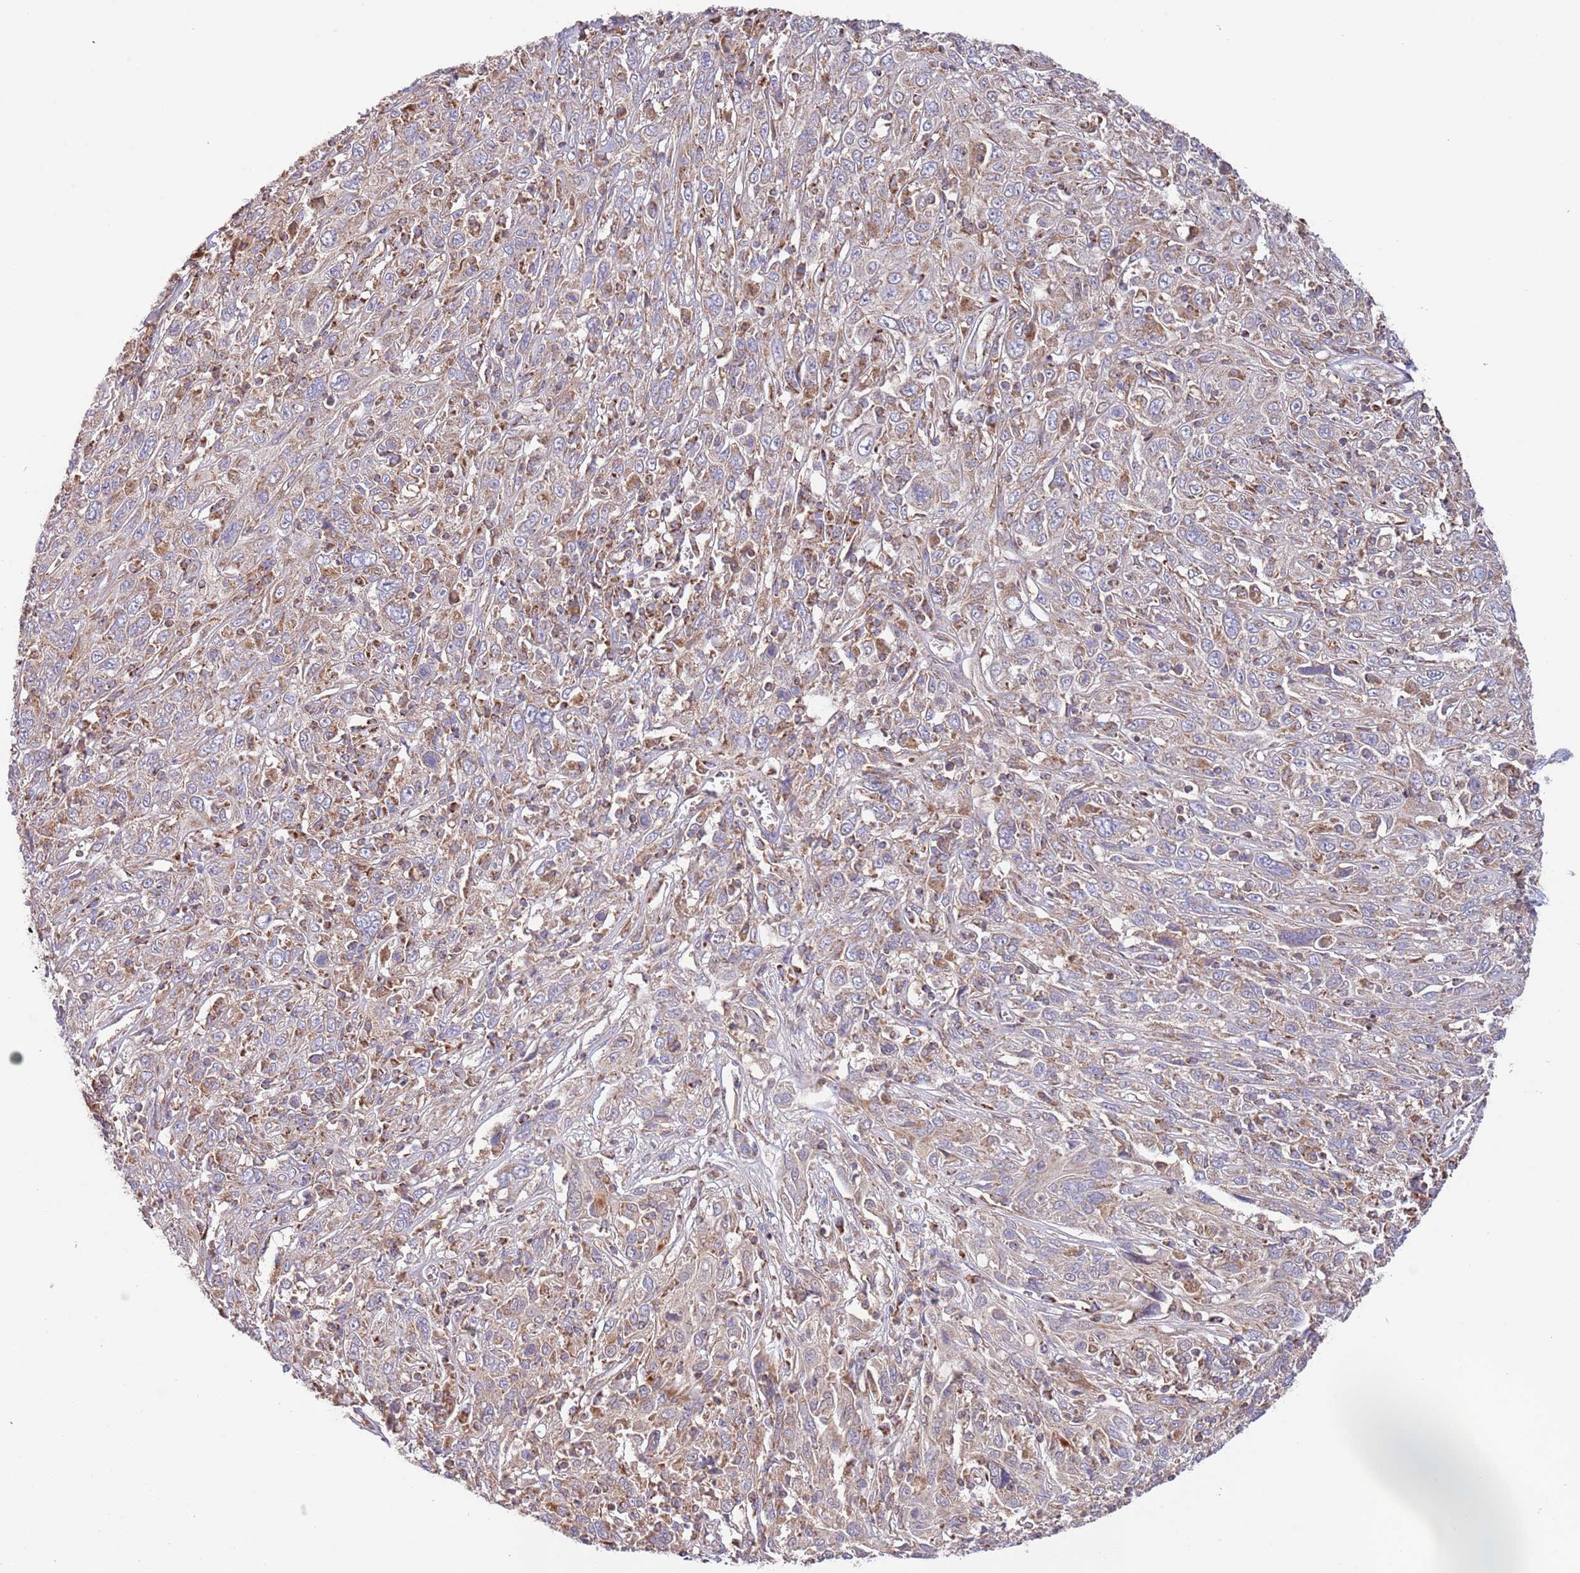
{"staining": {"intensity": "moderate", "quantity": "<25%", "location": "cytoplasmic/membranous"}, "tissue": "cervical cancer", "cell_type": "Tumor cells", "image_type": "cancer", "snomed": [{"axis": "morphology", "description": "Squamous cell carcinoma, NOS"}, {"axis": "topography", "description": "Cervix"}], "caption": "An immunohistochemistry image of neoplastic tissue is shown. Protein staining in brown shows moderate cytoplasmic/membranous positivity in cervical squamous cell carcinoma within tumor cells. (Stains: DAB (3,3'-diaminobenzidine) in brown, nuclei in blue, Microscopy: brightfield microscopy at high magnification).", "gene": "DNAJA3", "patient": {"sex": "female", "age": 46}}